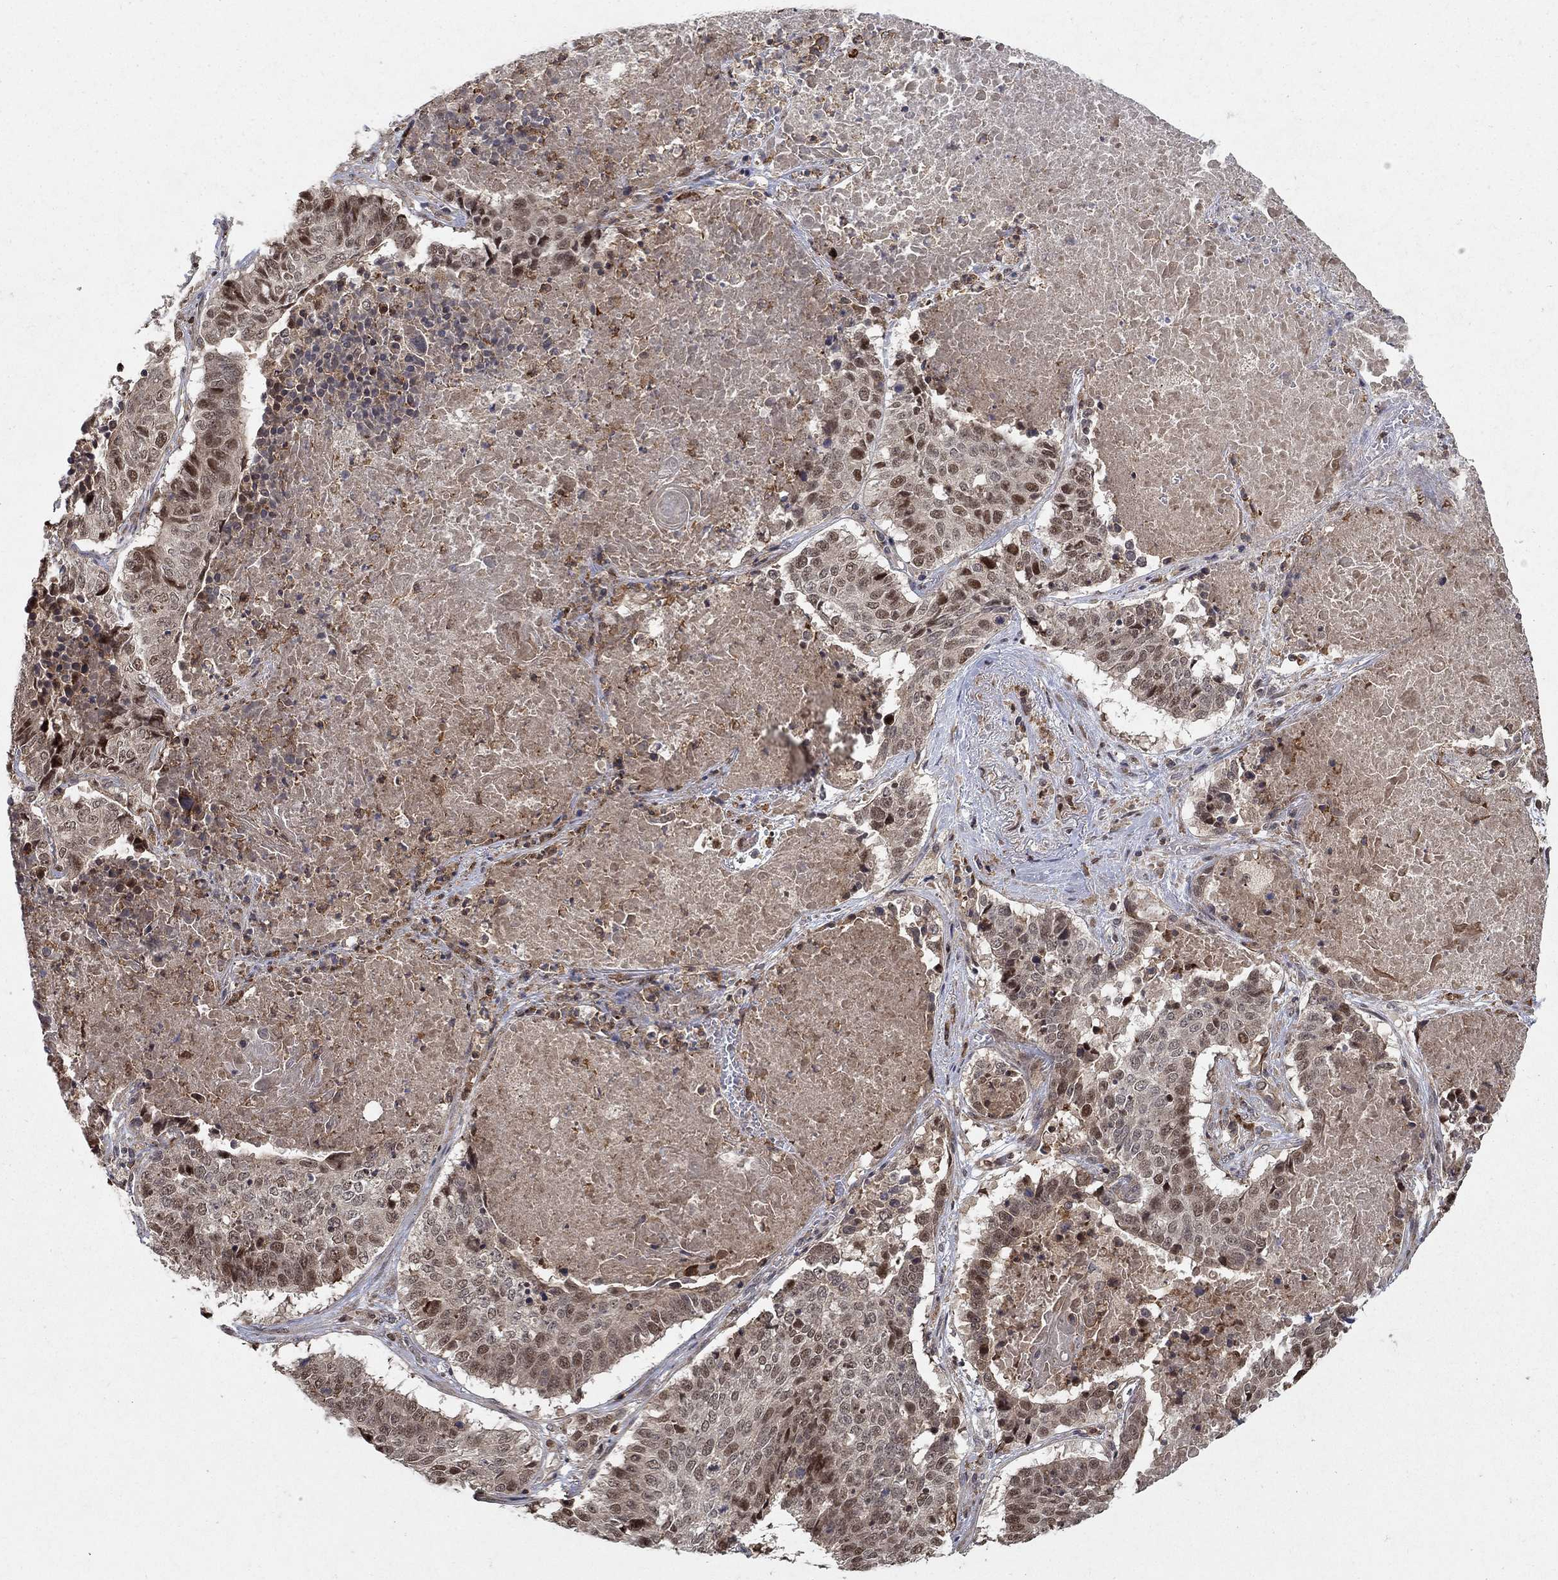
{"staining": {"intensity": "strong", "quantity": "<25%", "location": "nuclear"}, "tissue": "lung cancer", "cell_type": "Tumor cells", "image_type": "cancer", "snomed": [{"axis": "morphology", "description": "Squamous cell carcinoma, NOS"}, {"axis": "topography", "description": "Lung"}], "caption": "Immunohistochemistry micrograph of squamous cell carcinoma (lung) stained for a protein (brown), which exhibits medium levels of strong nuclear expression in about <25% of tumor cells.", "gene": "CCDC66", "patient": {"sex": "male", "age": 64}}